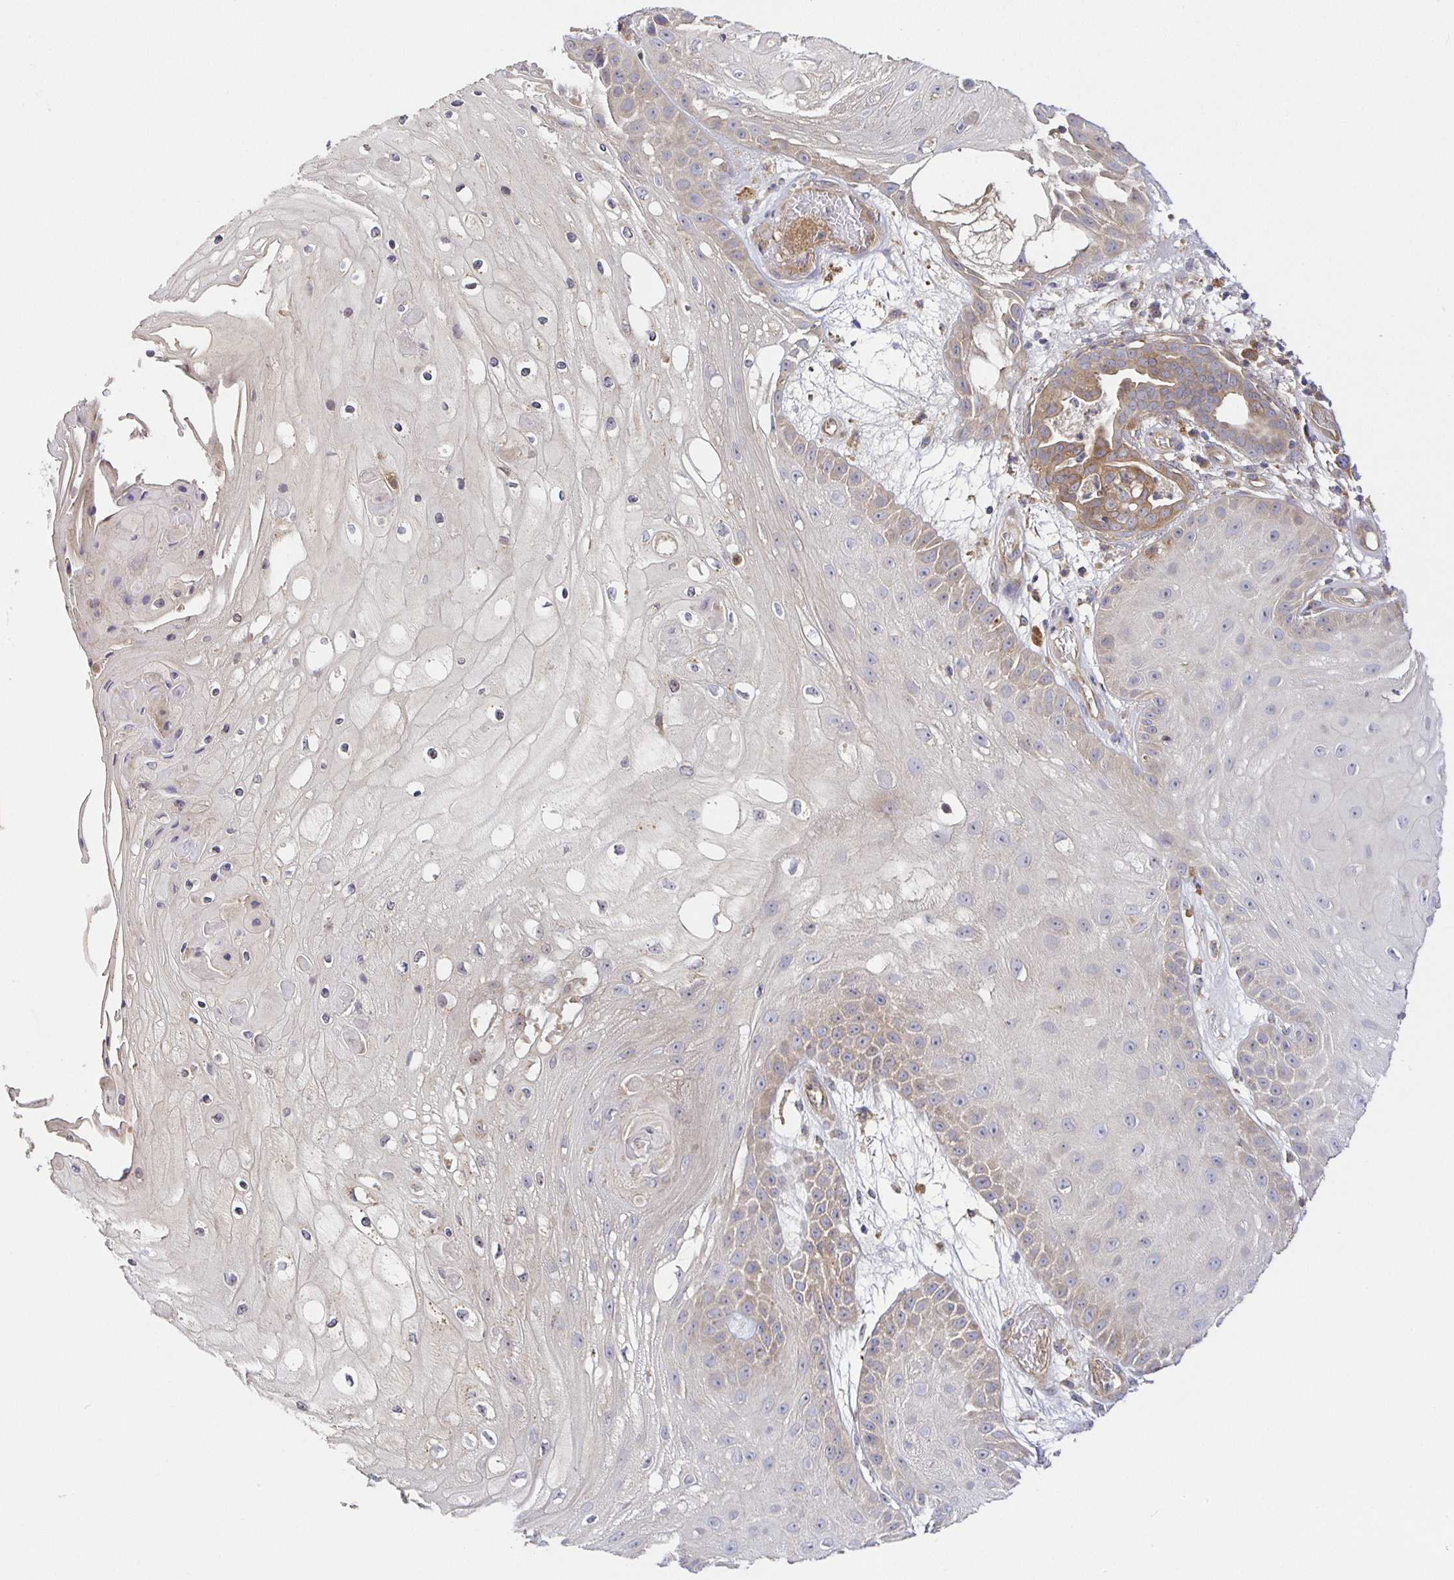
{"staining": {"intensity": "weak", "quantity": "<25%", "location": "cytoplasmic/membranous"}, "tissue": "skin cancer", "cell_type": "Tumor cells", "image_type": "cancer", "snomed": [{"axis": "morphology", "description": "Squamous cell carcinoma, NOS"}, {"axis": "topography", "description": "Skin"}], "caption": "High power microscopy image of an immunohistochemistry (IHC) photomicrograph of skin cancer (squamous cell carcinoma), revealing no significant positivity in tumor cells.", "gene": "SNX8", "patient": {"sex": "male", "age": 70}}